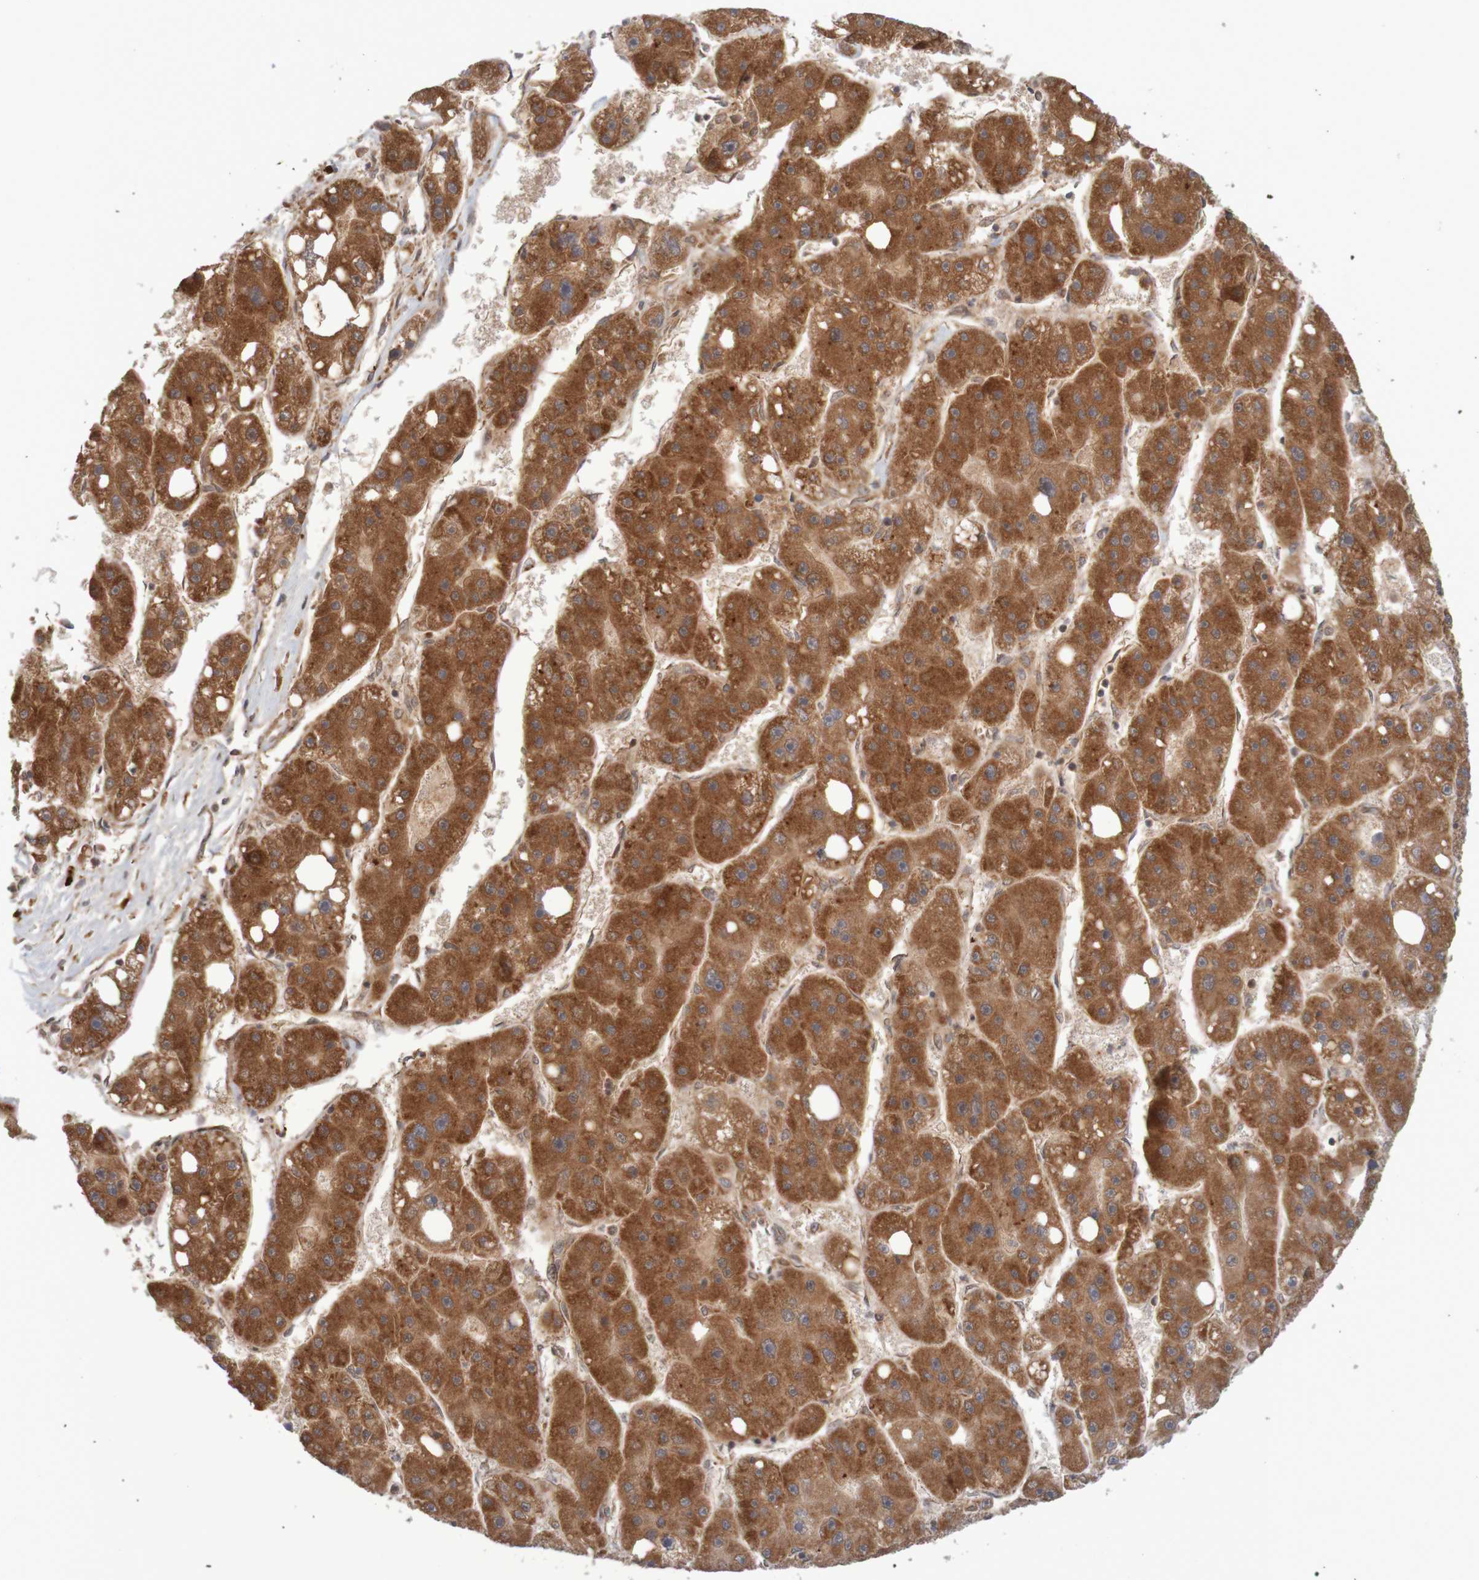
{"staining": {"intensity": "strong", "quantity": ">75%", "location": "cytoplasmic/membranous"}, "tissue": "liver cancer", "cell_type": "Tumor cells", "image_type": "cancer", "snomed": [{"axis": "morphology", "description": "Carcinoma, Hepatocellular, NOS"}, {"axis": "topography", "description": "Liver"}], "caption": "Brown immunohistochemical staining in hepatocellular carcinoma (liver) reveals strong cytoplasmic/membranous expression in about >75% of tumor cells.", "gene": "MRPL52", "patient": {"sex": "female", "age": 61}}